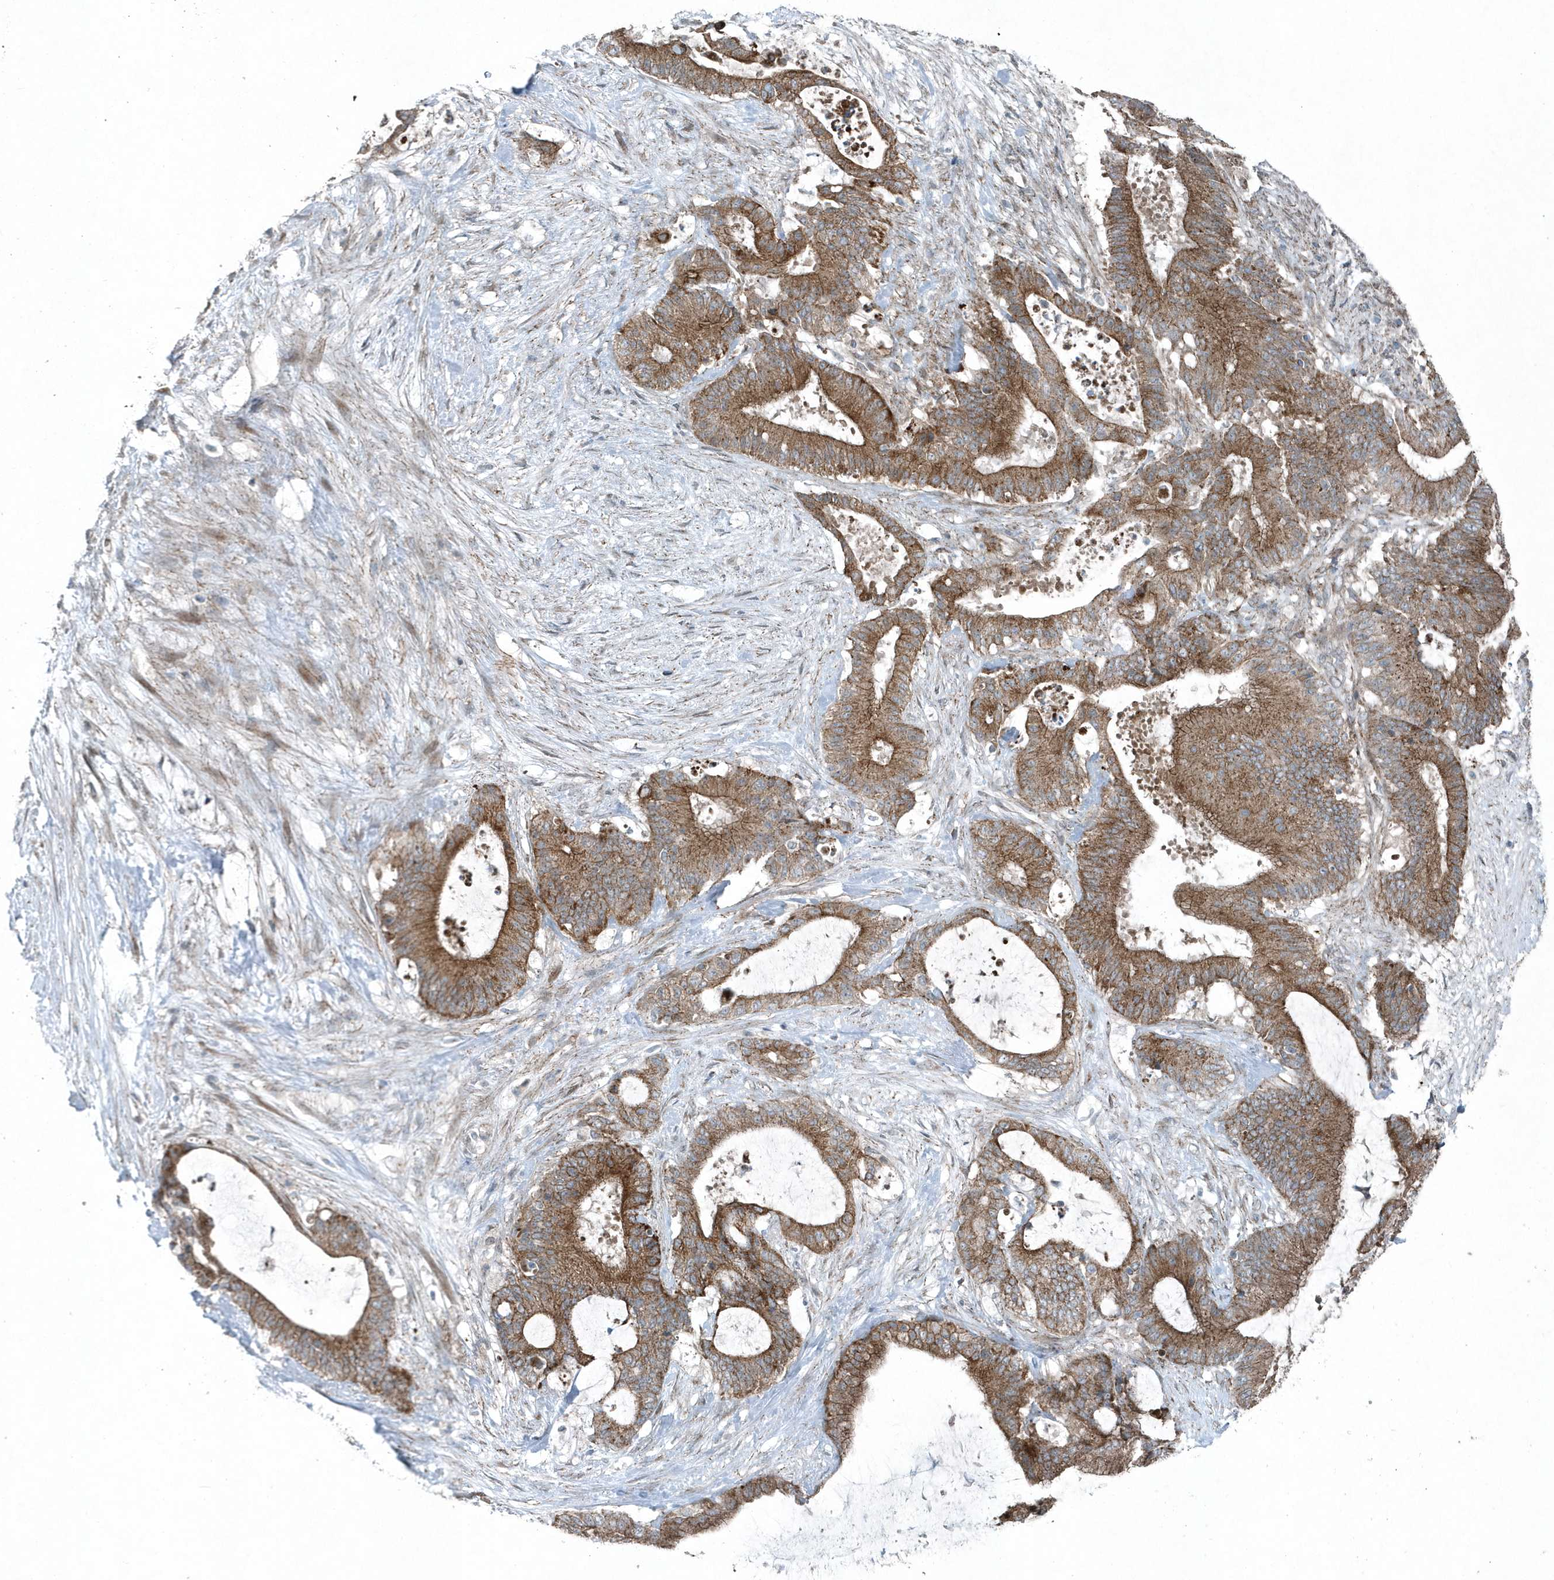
{"staining": {"intensity": "moderate", "quantity": ">75%", "location": "cytoplasmic/membranous"}, "tissue": "liver cancer", "cell_type": "Tumor cells", "image_type": "cancer", "snomed": [{"axis": "morphology", "description": "Normal tissue, NOS"}, {"axis": "morphology", "description": "Cholangiocarcinoma"}, {"axis": "topography", "description": "Liver"}, {"axis": "topography", "description": "Peripheral nerve tissue"}], "caption": "About >75% of tumor cells in human liver cancer (cholangiocarcinoma) exhibit moderate cytoplasmic/membranous protein positivity as visualized by brown immunohistochemical staining.", "gene": "GCC2", "patient": {"sex": "female", "age": 73}}